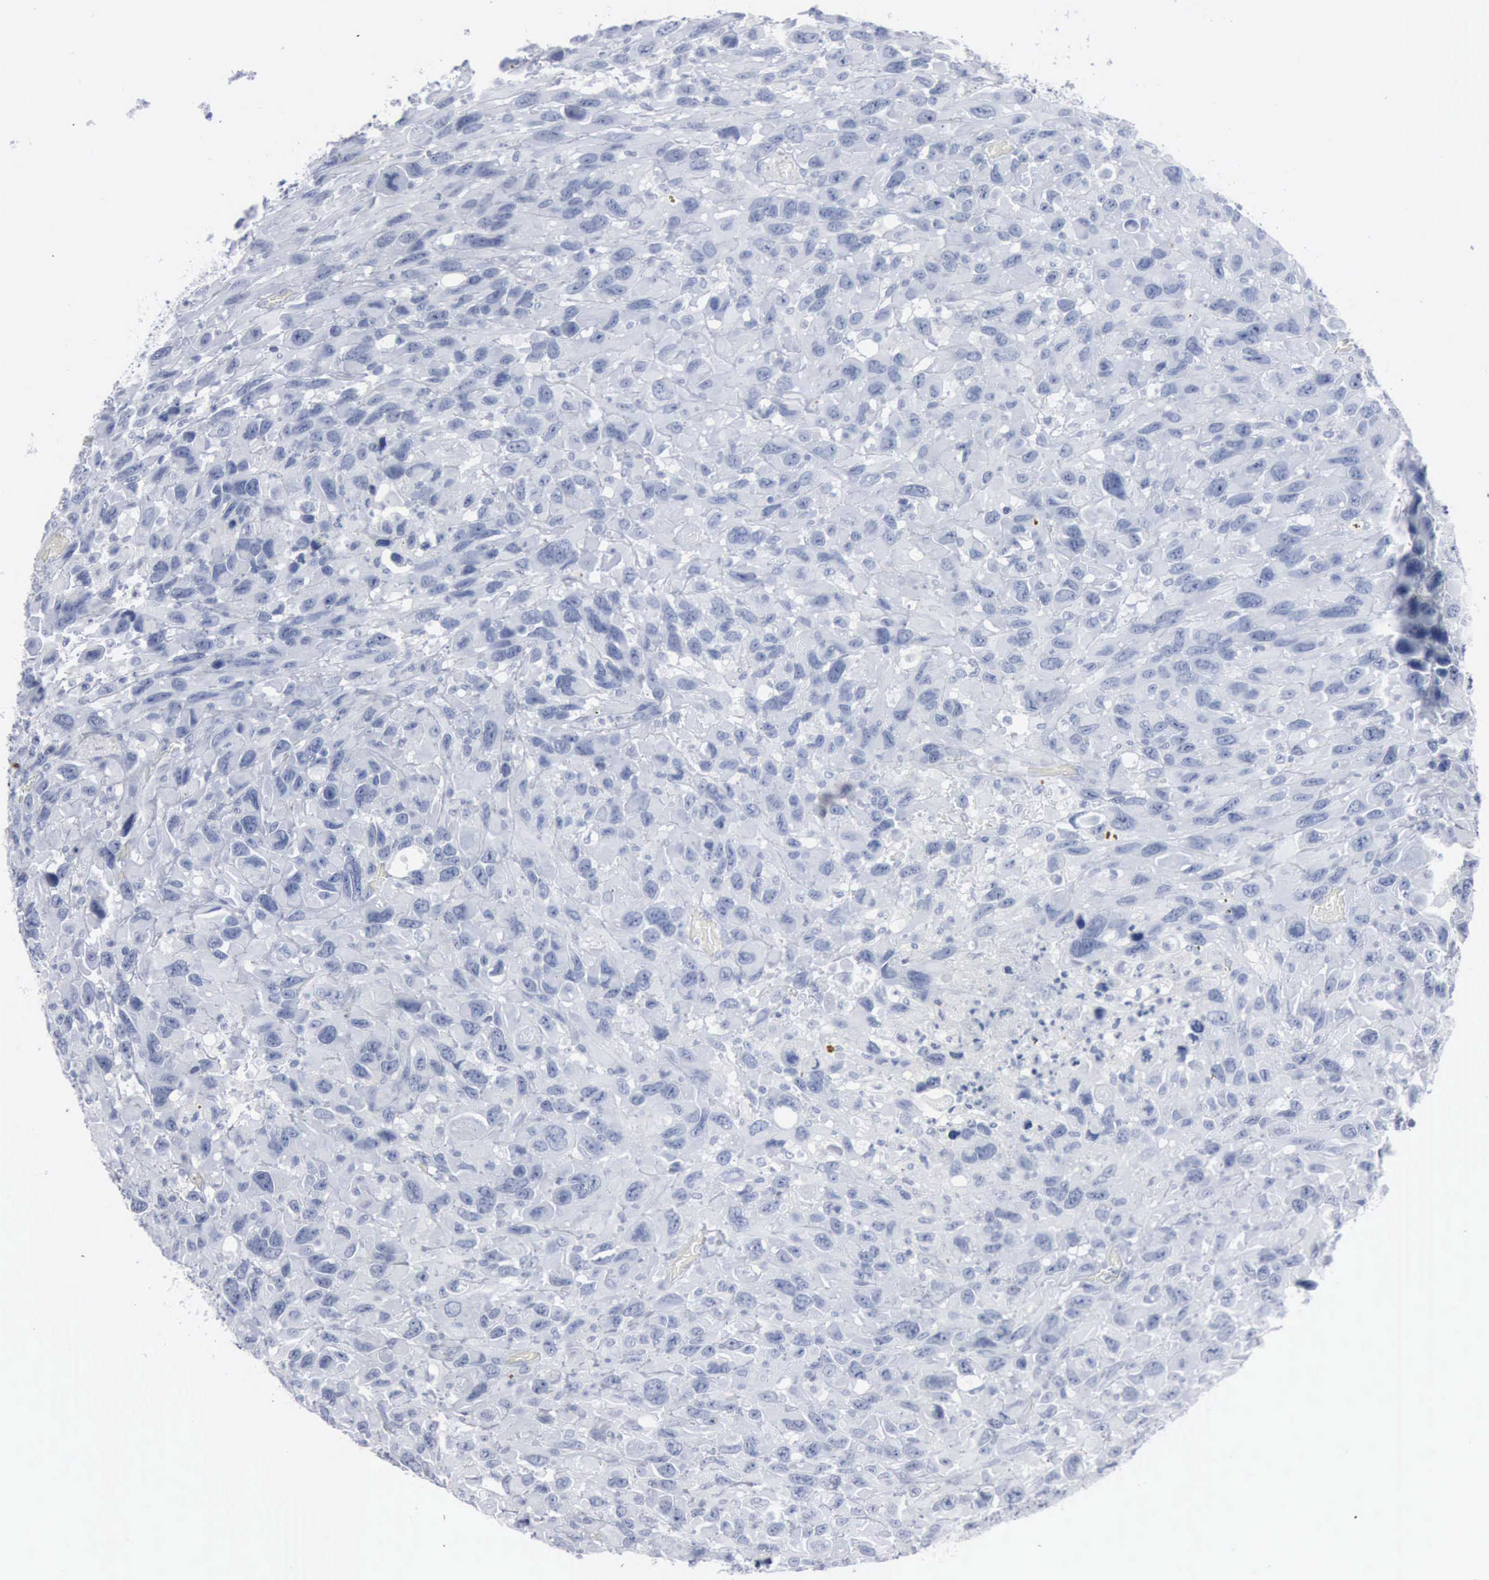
{"staining": {"intensity": "negative", "quantity": "none", "location": "none"}, "tissue": "renal cancer", "cell_type": "Tumor cells", "image_type": "cancer", "snomed": [{"axis": "morphology", "description": "Adenocarcinoma, NOS"}, {"axis": "topography", "description": "Kidney"}], "caption": "This is a micrograph of immunohistochemistry staining of renal cancer (adenocarcinoma), which shows no positivity in tumor cells.", "gene": "DMD", "patient": {"sex": "male", "age": 79}}